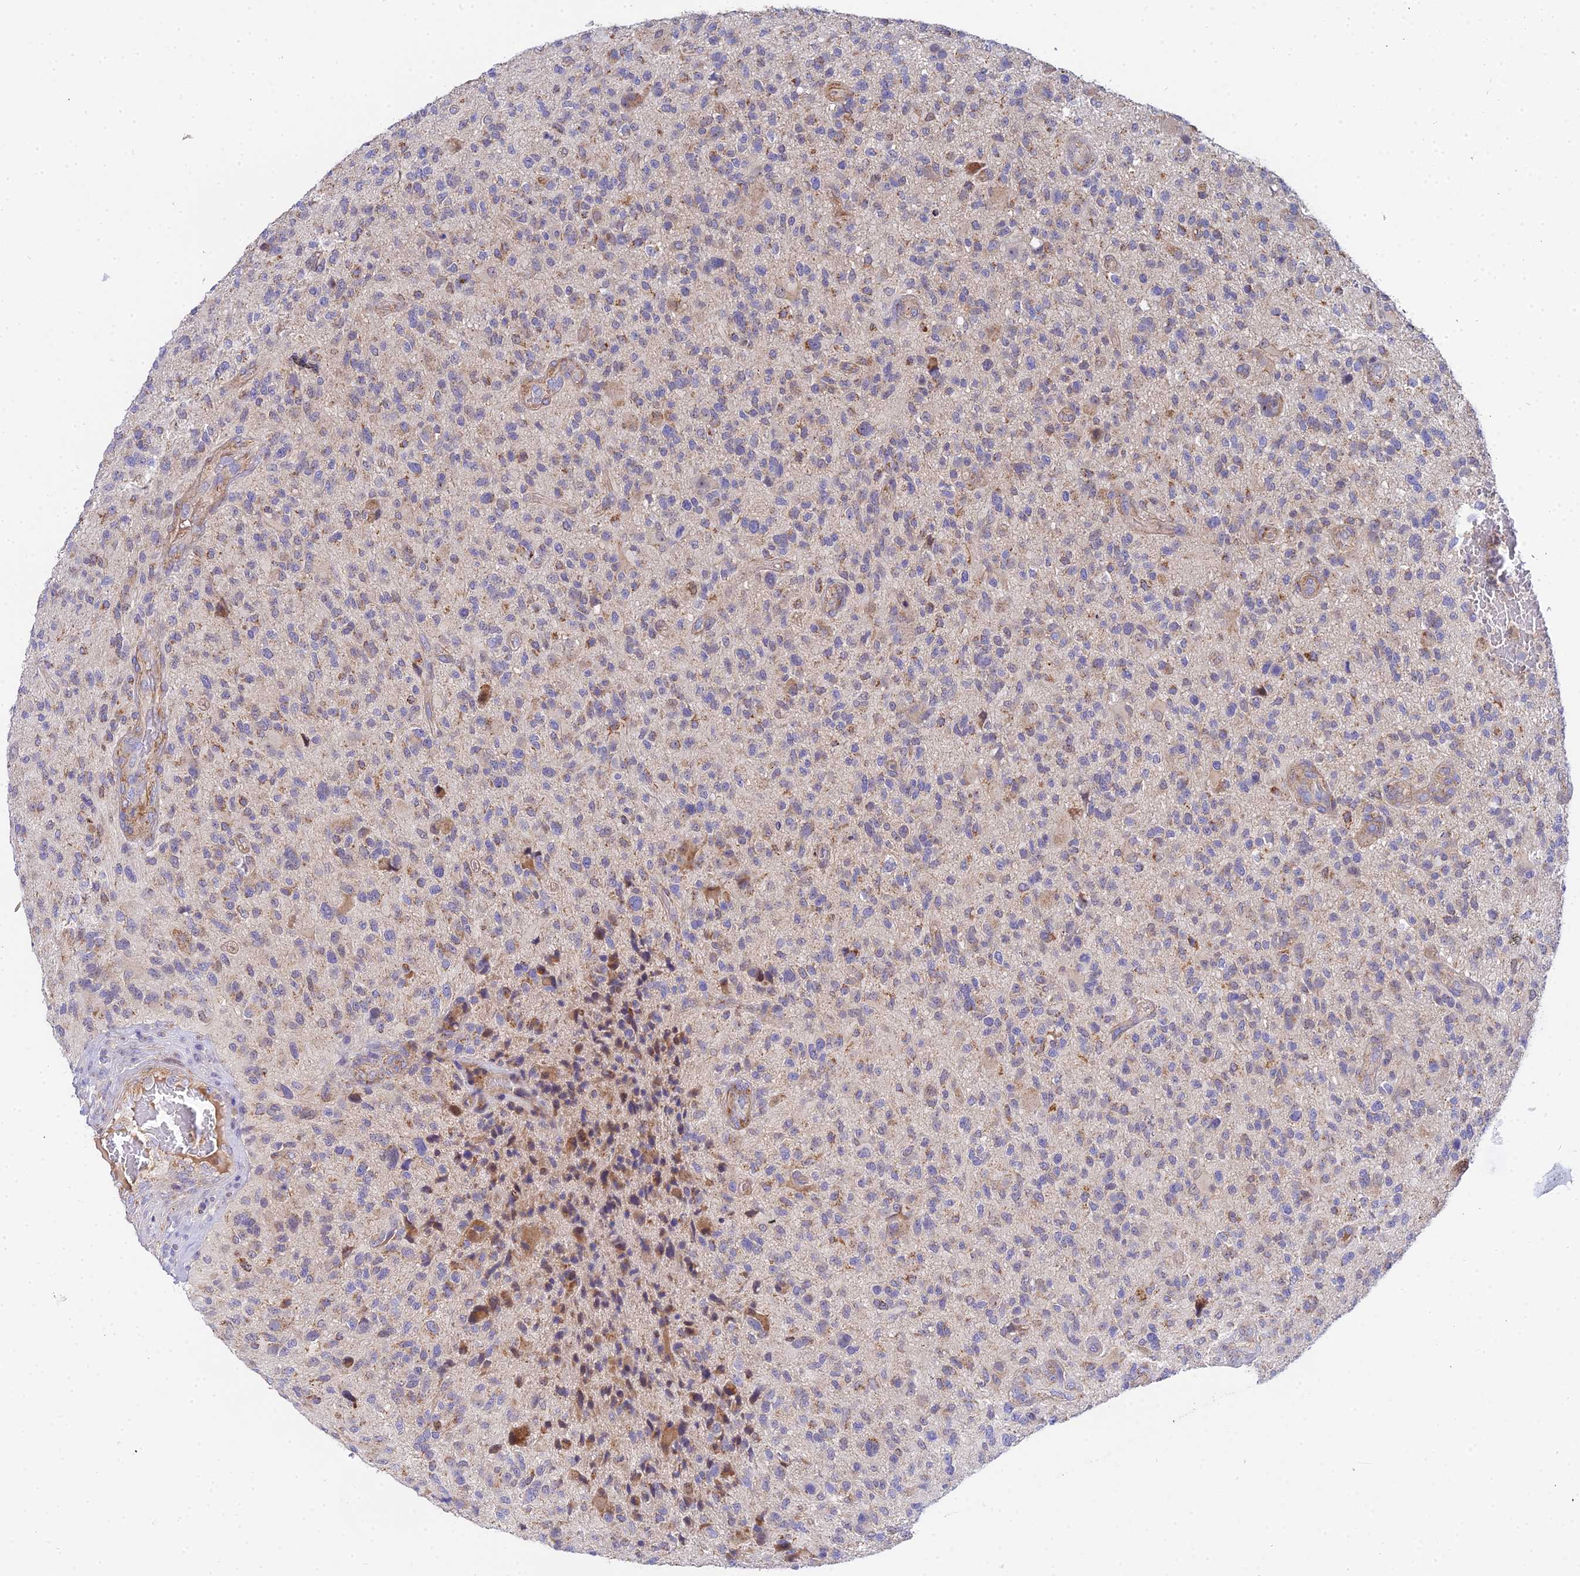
{"staining": {"intensity": "moderate", "quantity": "<25%", "location": "cytoplasmic/membranous"}, "tissue": "glioma", "cell_type": "Tumor cells", "image_type": "cancer", "snomed": [{"axis": "morphology", "description": "Glioma, malignant, High grade"}, {"axis": "topography", "description": "Brain"}], "caption": "Protein staining of malignant high-grade glioma tissue demonstrates moderate cytoplasmic/membranous positivity in about <25% of tumor cells.", "gene": "ACOT2", "patient": {"sex": "male", "age": 47}}